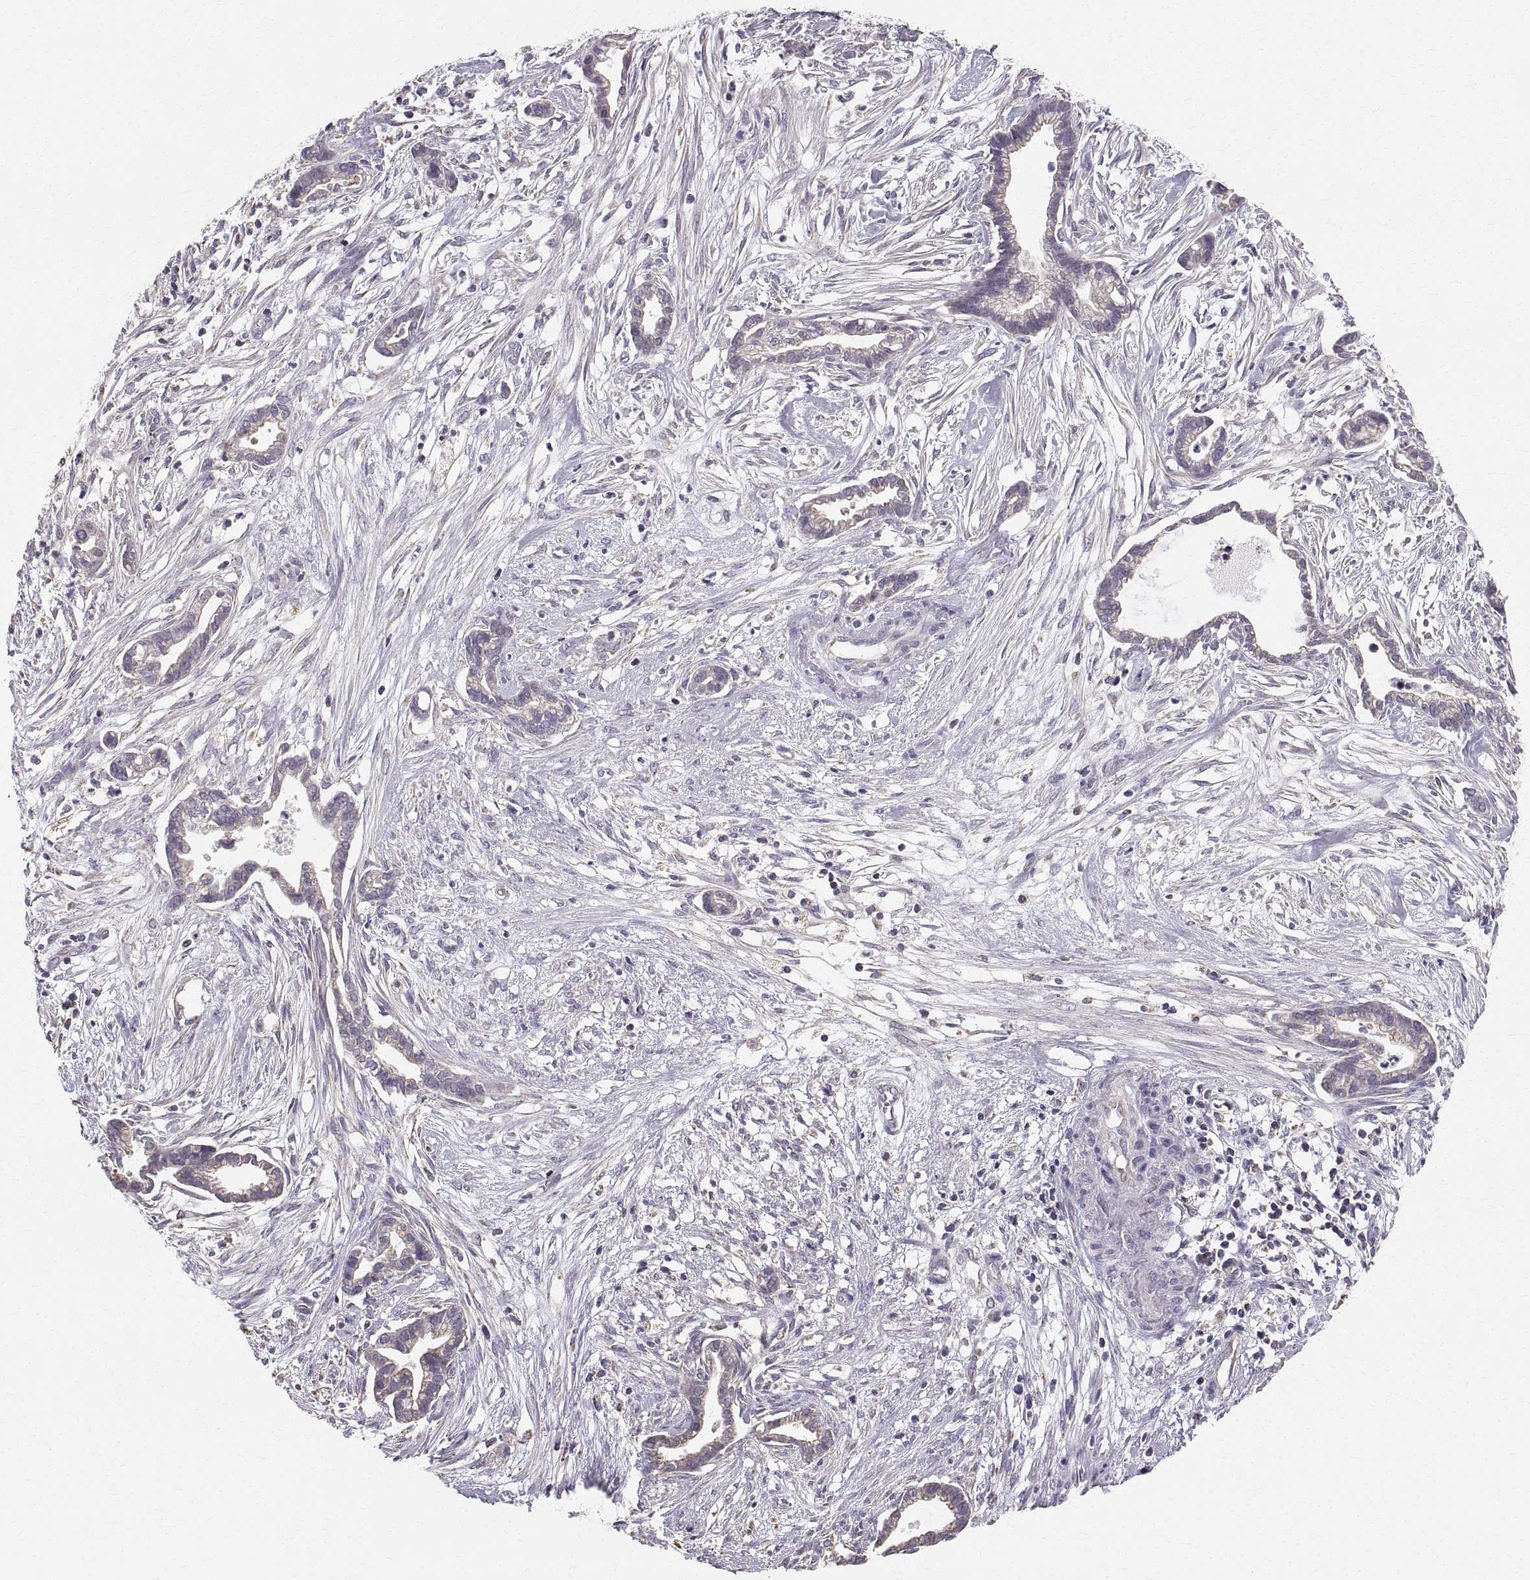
{"staining": {"intensity": "negative", "quantity": "none", "location": "none"}, "tissue": "cervical cancer", "cell_type": "Tumor cells", "image_type": "cancer", "snomed": [{"axis": "morphology", "description": "Adenocarcinoma, NOS"}, {"axis": "topography", "description": "Cervix"}], "caption": "Cervical adenocarcinoma stained for a protein using IHC exhibits no staining tumor cells.", "gene": "STMND1", "patient": {"sex": "female", "age": 62}}